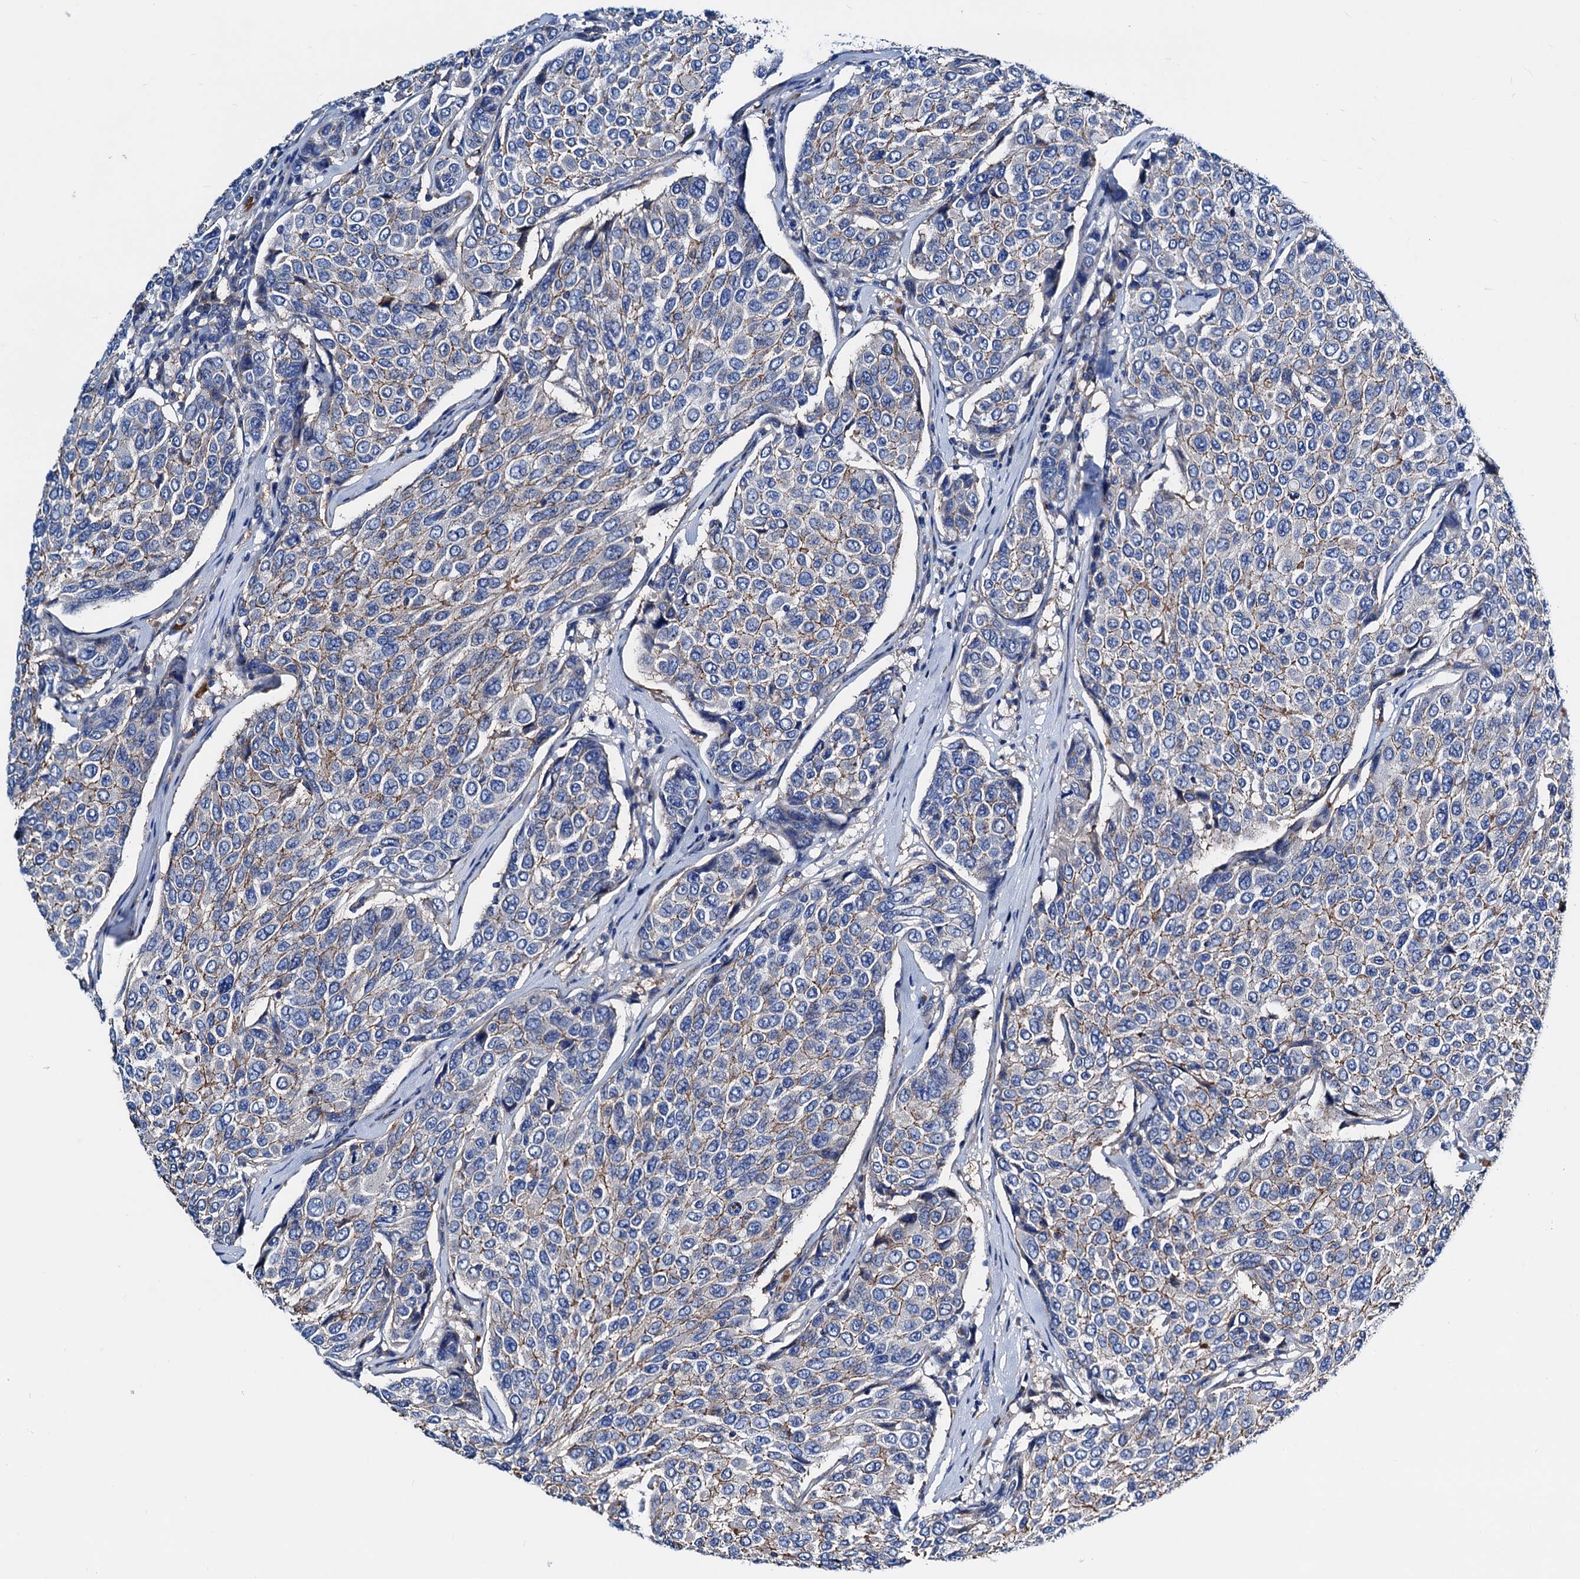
{"staining": {"intensity": "moderate", "quantity": "<25%", "location": "cytoplasmic/membranous"}, "tissue": "breast cancer", "cell_type": "Tumor cells", "image_type": "cancer", "snomed": [{"axis": "morphology", "description": "Duct carcinoma"}, {"axis": "topography", "description": "Breast"}], "caption": "Intraductal carcinoma (breast) stained with a protein marker exhibits moderate staining in tumor cells.", "gene": "GCOM1", "patient": {"sex": "female", "age": 55}}